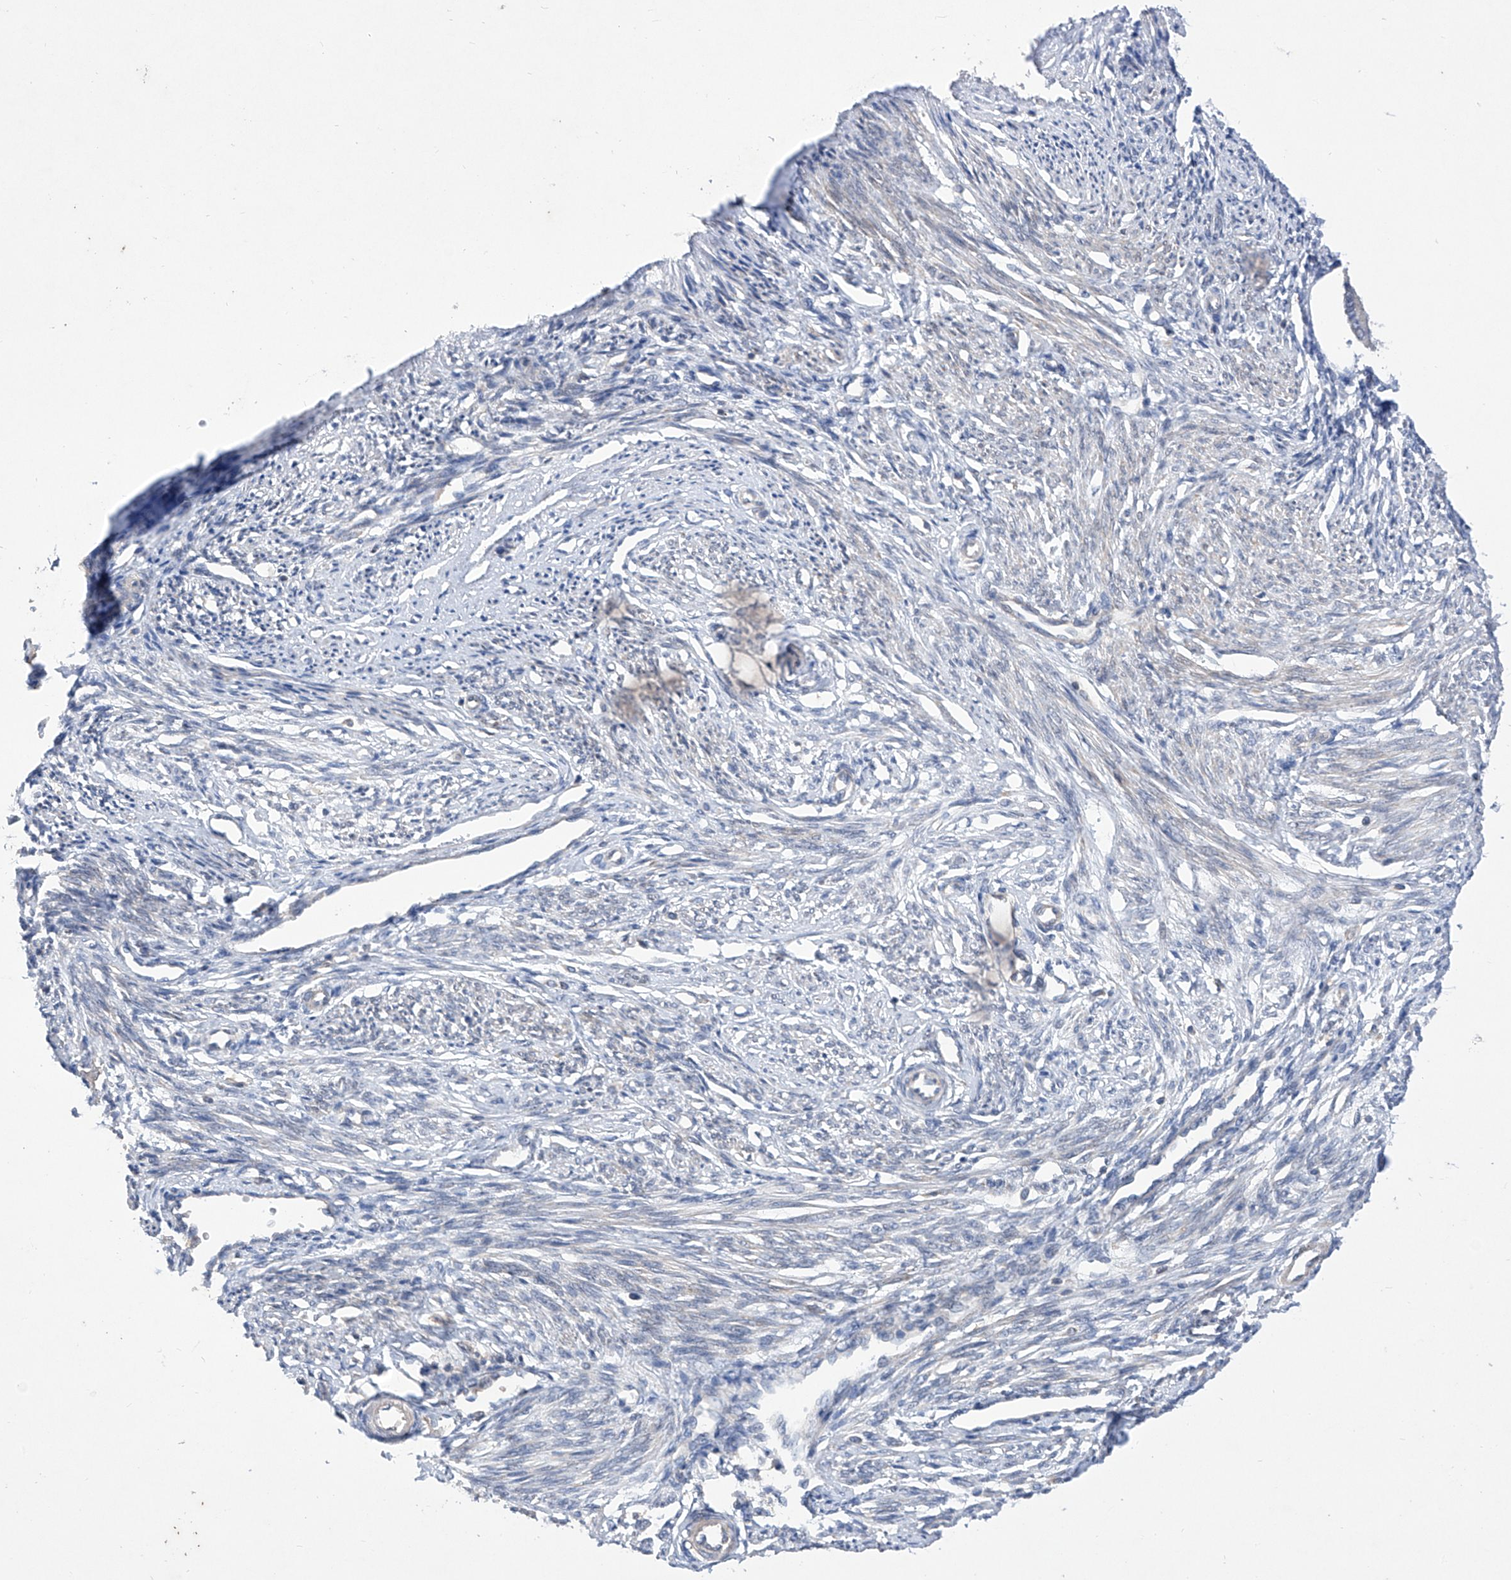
{"staining": {"intensity": "negative", "quantity": "none", "location": "none"}, "tissue": "endometrium", "cell_type": "Cells in endometrial stroma", "image_type": "normal", "snomed": [{"axis": "morphology", "description": "Normal tissue, NOS"}, {"axis": "topography", "description": "Endometrium"}], "caption": "This is an immunohistochemistry (IHC) micrograph of normal endometrium. There is no positivity in cells in endometrial stroma.", "gene": "KIFC2", "patient": {"sex": "female", "age": 56}}